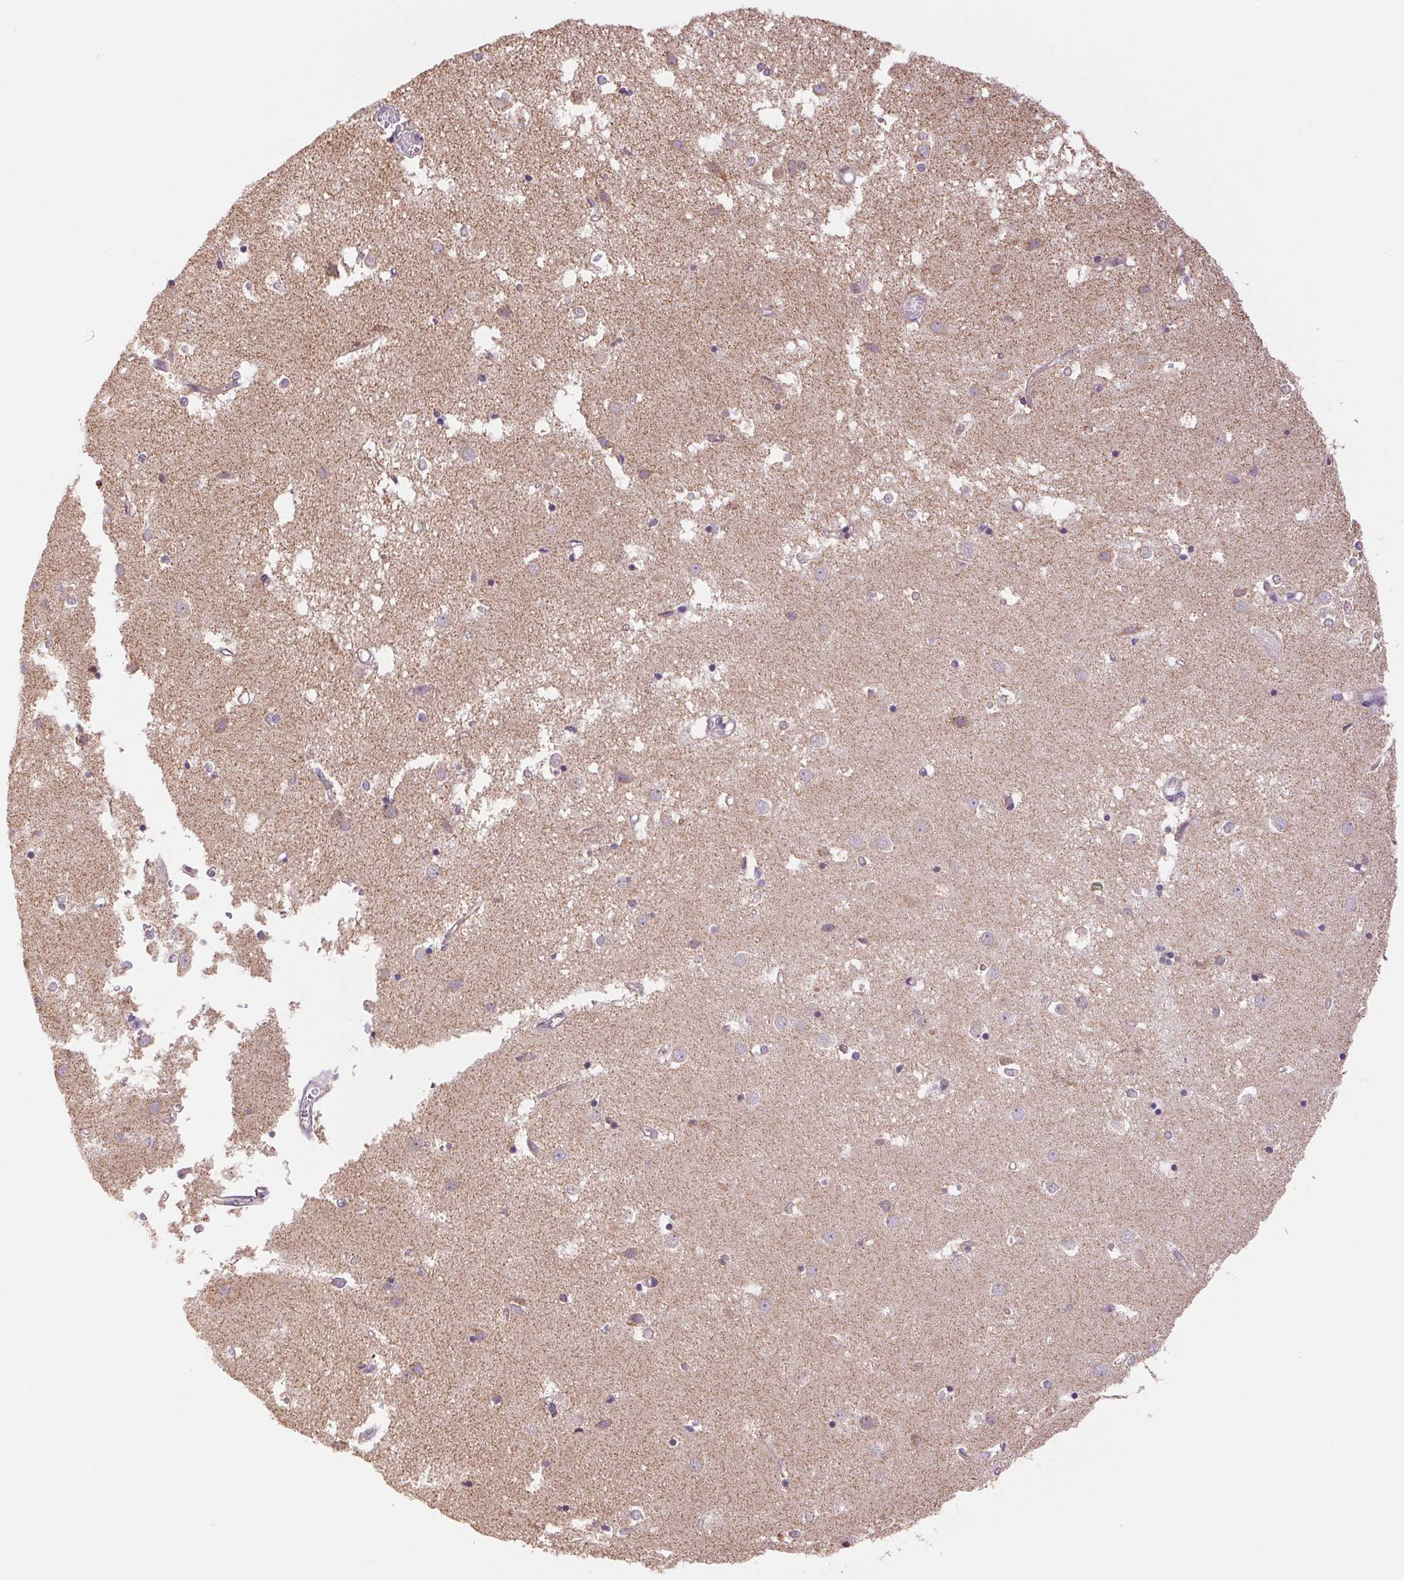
{"staining": {"intensity": "weak", "quantity": "25%-75%", "location": "cytoplasmic/membranous"}, "tissue": "caudate", "cell_type": "Glial cells", "image_type": "normal", "snomed": [{"axis": "morphology", "description": "Normal tissue, NOS"}, {"axis": "topography", "description": "Lateral ventricle wall"}], "caption": "Caudate stained for a protein shows weak cytoplasmic/membranous positivity in glial cells.", "gene": "DGUOK", "patient": {"sex": "male", "age": 54}}